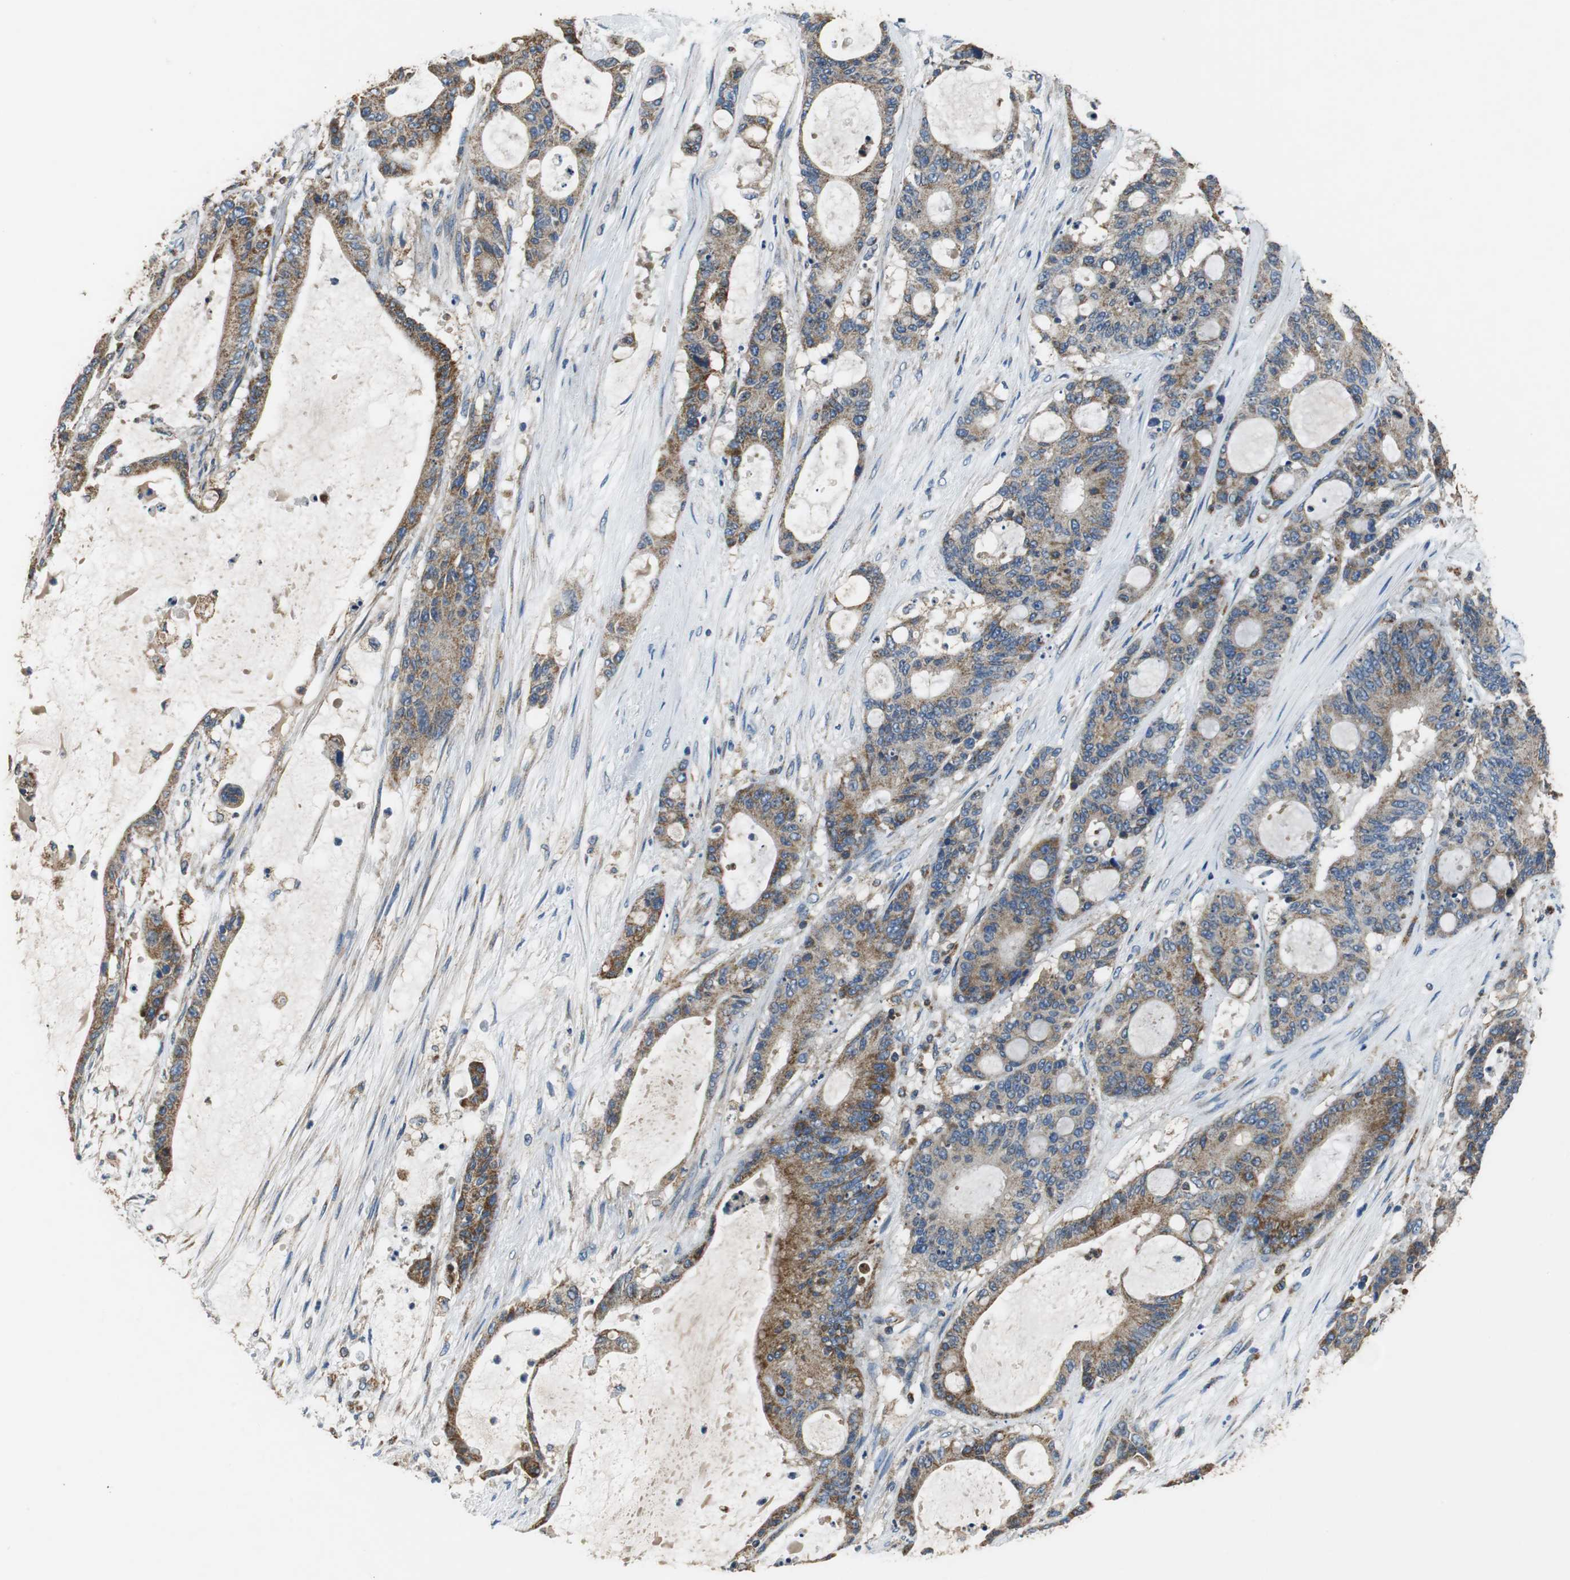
{"staining": {"intensity": "strong", "quantity": ">75%", "location": "cytoplasmic/membranous"}, "tissue": "liver cancer", "cell_type": "Tumor cells", "image_type": "cancer", "snomed": [{"axis": "morphology", "description": "Cholangiocarcinoma"}, {"axis": "topography", "description": "Liver"}], "caption": "A brown stain labels strong cytoplasmic/membranous staining of a protein in human liver cholangiocarcinoma tumor cells.", "gene": "GSTK1", "patient": {"sex": "female", "age": 73}}